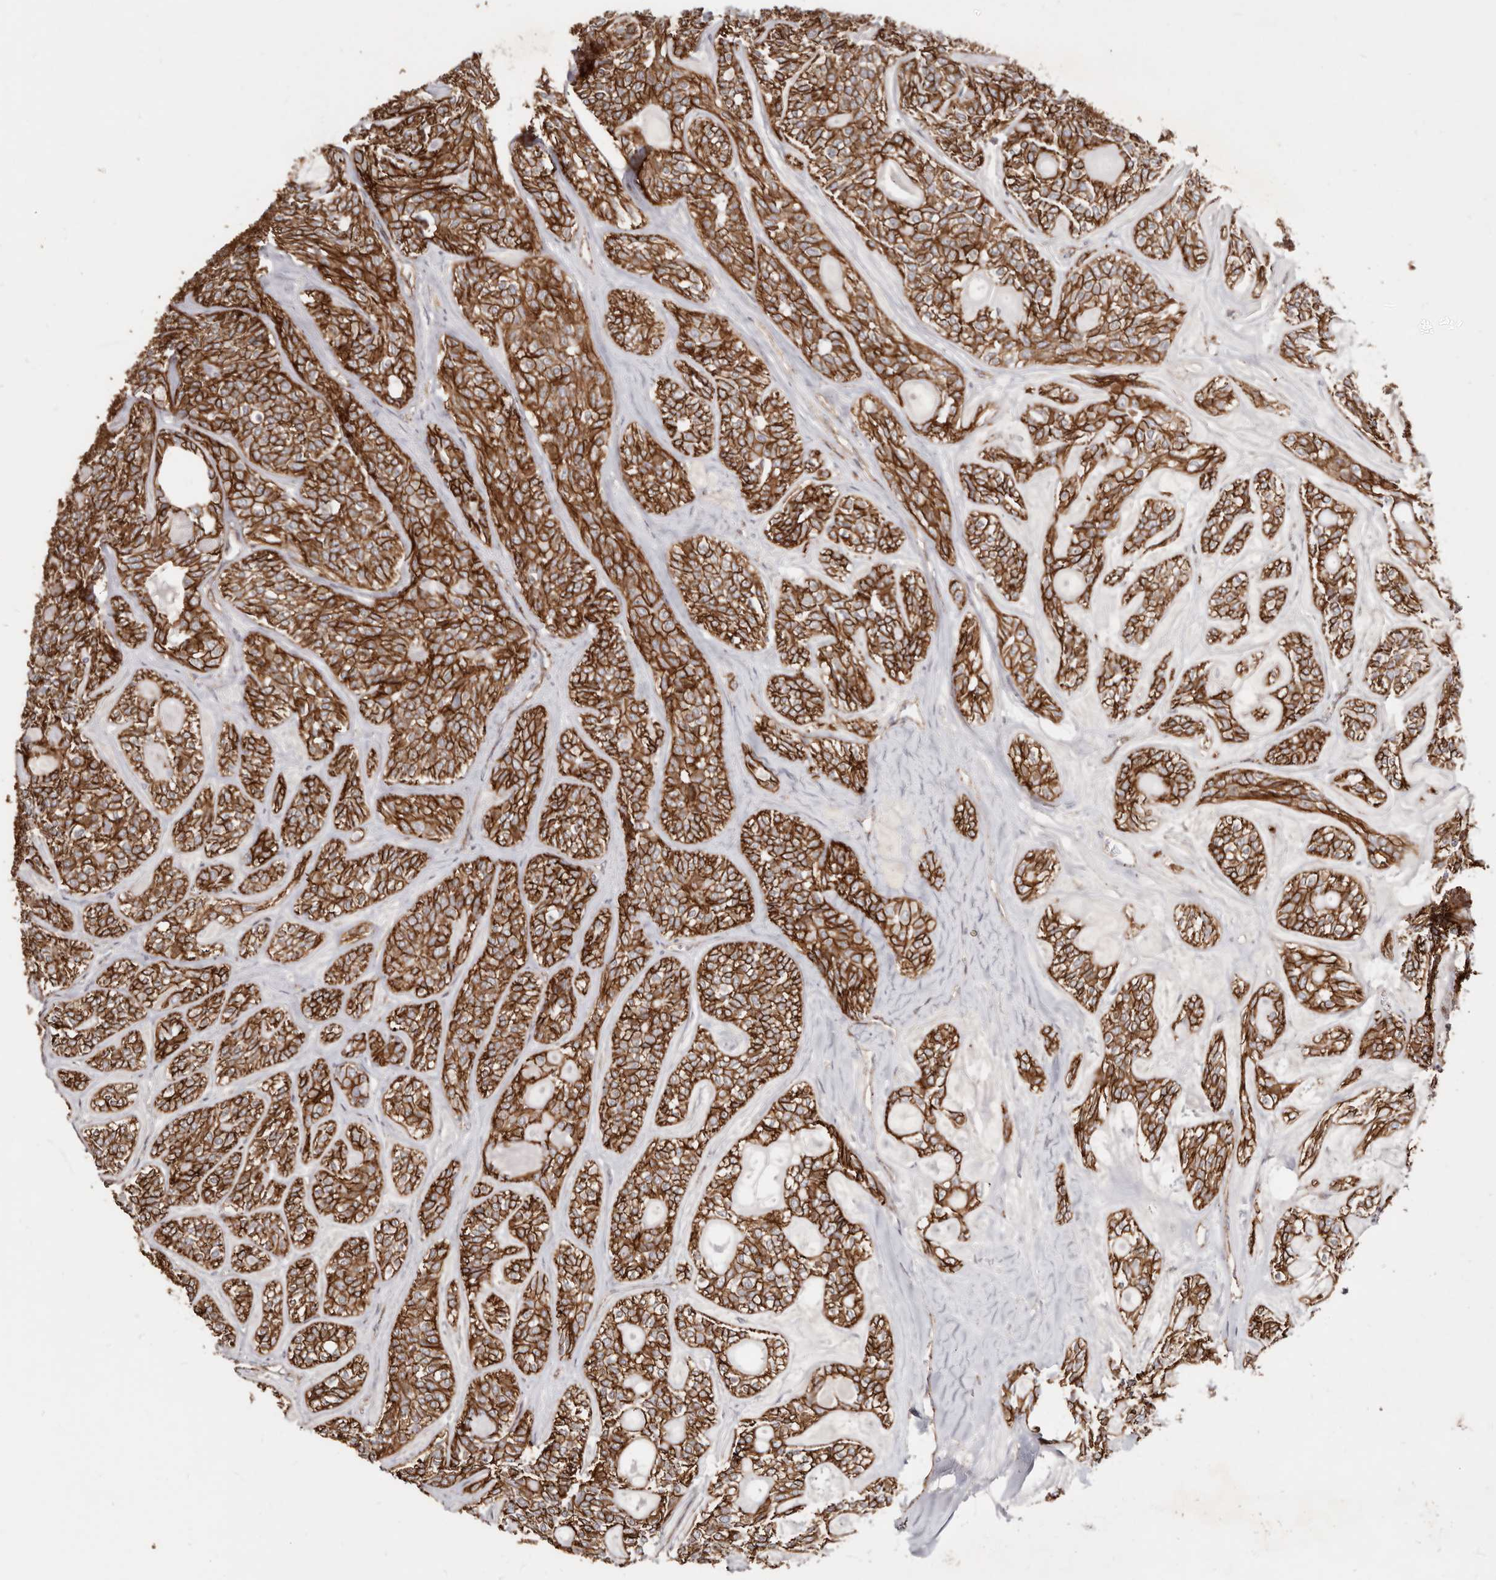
{"staining": {"intensity": "strong", "quantity": ">75%", "location": "cytoplasmic/membranous"}, "tissue": "head and neck cancer", "cell_type": "Tumor cells", "image_type": "cancer", "snomed": [{"axis": "morphology", "description": "Adenocarcinoma, NOS"}, {"axis": "topography", "description": "Head-Neck"}], "caption": "High-power microscopy captured an immunohistochemistry (IHC) photomicrograph of adenocarcinoma (head and neck), revealing strong cytoplasmic/membranous expression in about >75% of tumor cells.", "gene": "CTNNB1", "patient": {"sex": "male", "age": 66}}